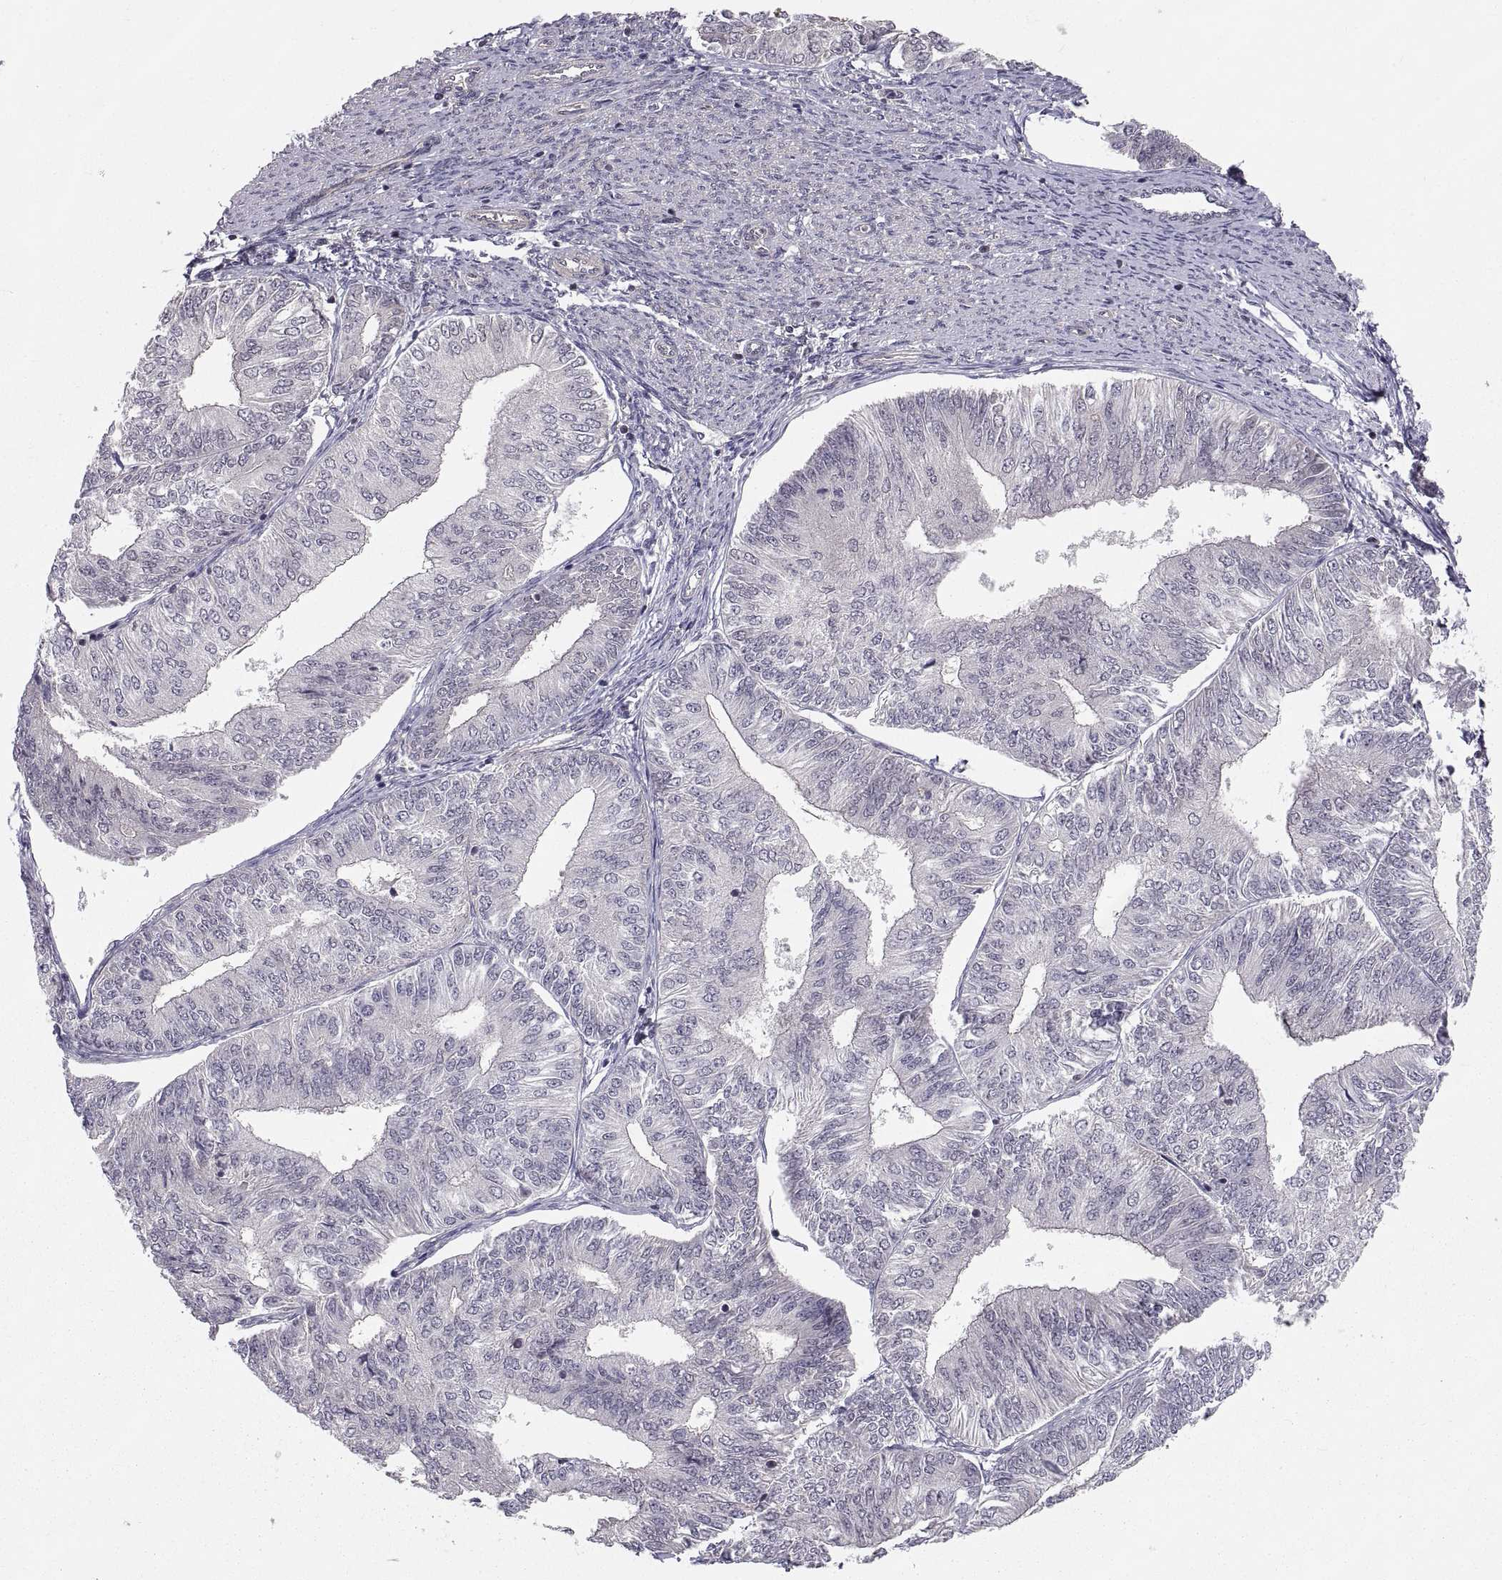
{"staining": {"intensity": "negative", "quantity": "none", "location": "none"}, "tissue": "endometrial cancer", "cell_type": "Tumor cells", "image_type": "cancer", "snomed": [{"axis": "morphology", "description": "Adenocarcinoma, NOS"}, {"axis": "topography", "description": "Endometrium"}], "caption": "This is an immunohistochemistry (IHC) histopathology image of endometrial cancer. There is no expression in tumor cells.", "gene": "ABL2", "patient": {"sex": "female", "age": 58}}